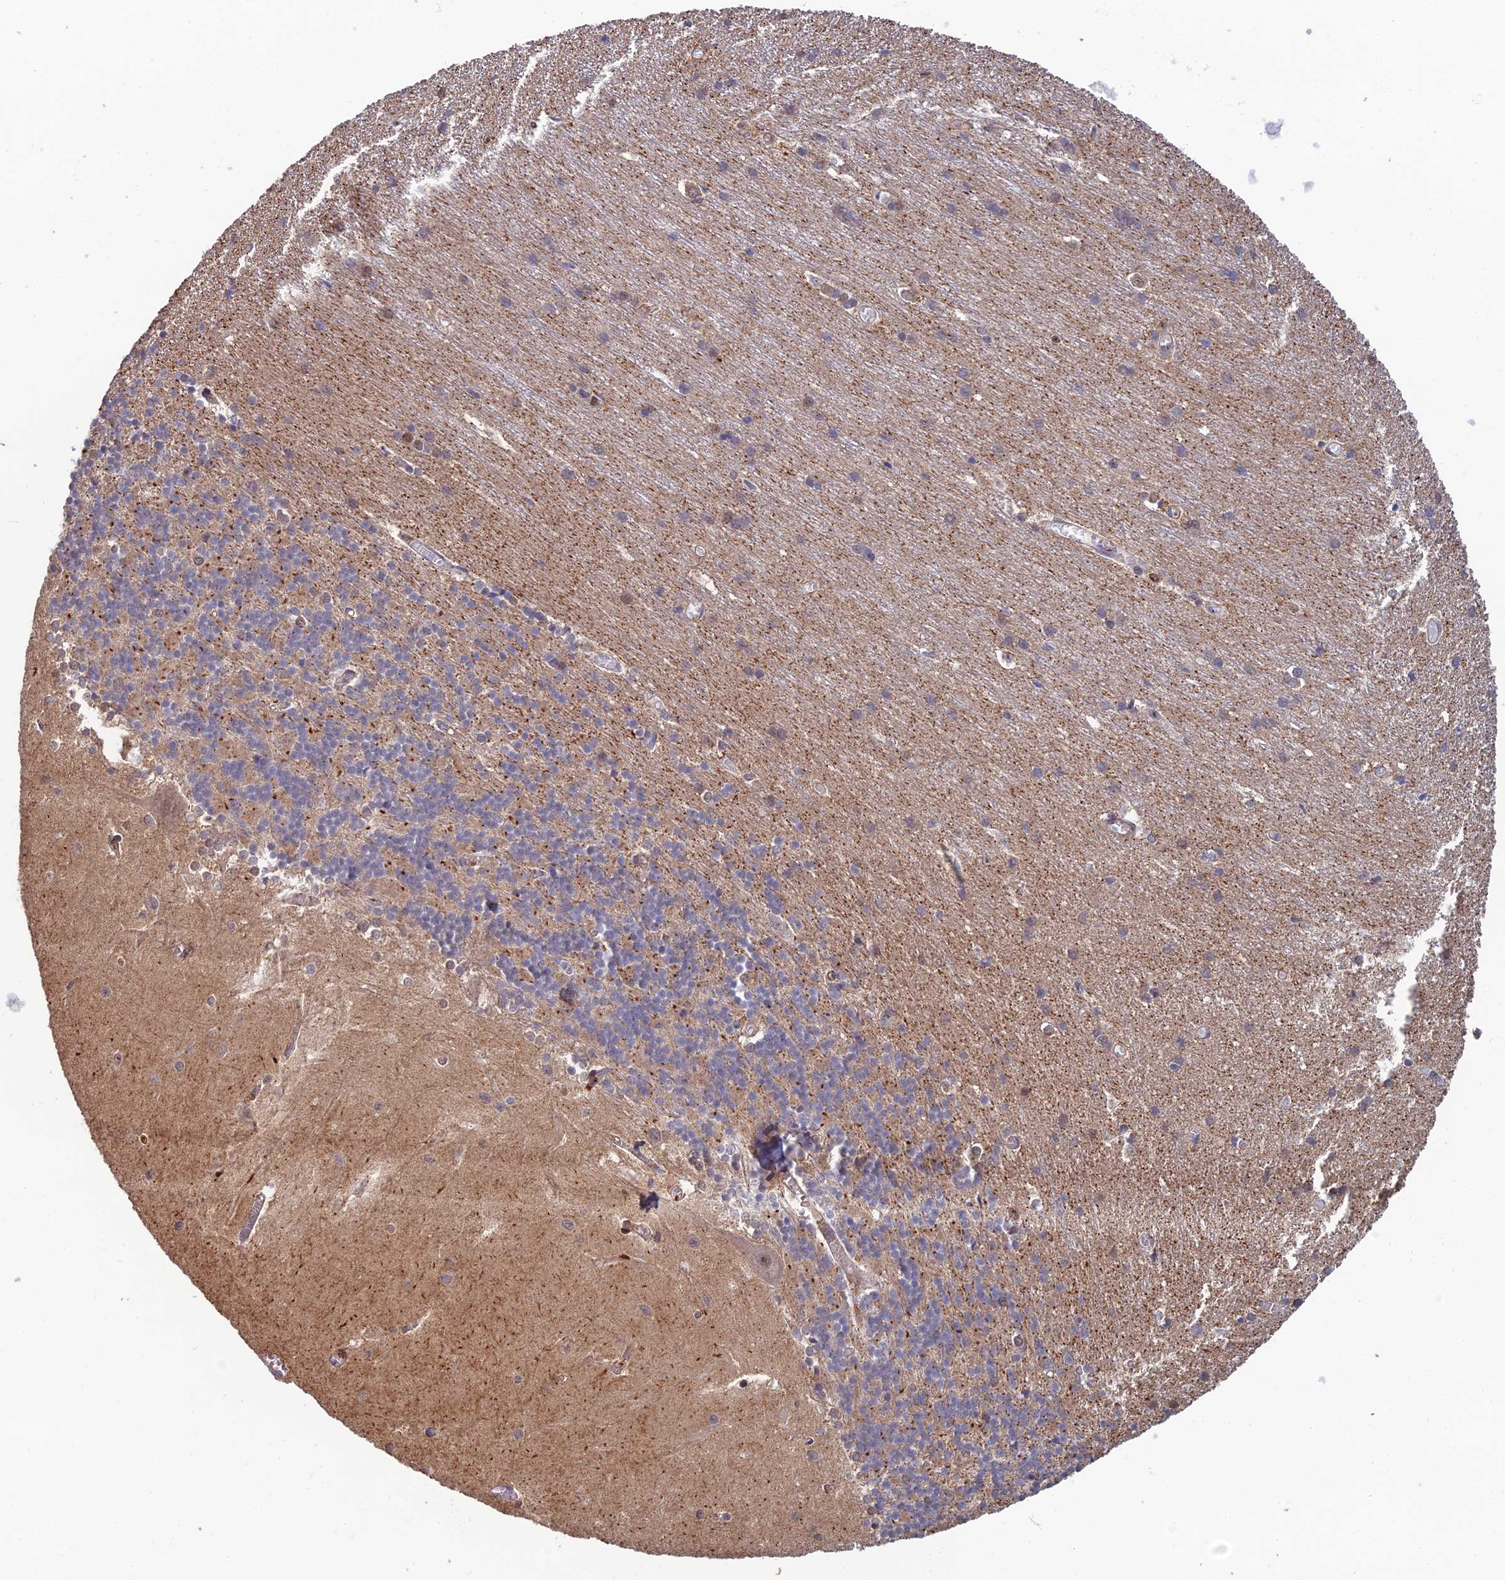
{"staining": {"intensity": "negative", "quantity": "none", "location": "none"}, "tissue": "cerebellum", "cell_type": "Cells in granular layer", "image_type": "normal", "snomed": [{"axis": "morphology", "description": "Normal tissue, NOS"}, {"axis": "topography", "description": "Cerebellum"}], "caption": "DAB (3,3'-diaminobenzidine) immunohistochemical staining of normal human cerebellum exhibits no significant positivity in cells in granular layer. (DAB (3,3'-diaminobenzidine) immunohistochemistry (IHC) visualized using brightfield microscopy, high magnification).", "gene": "C15orf62", "patient": {"sex": "male", "age": 37}}